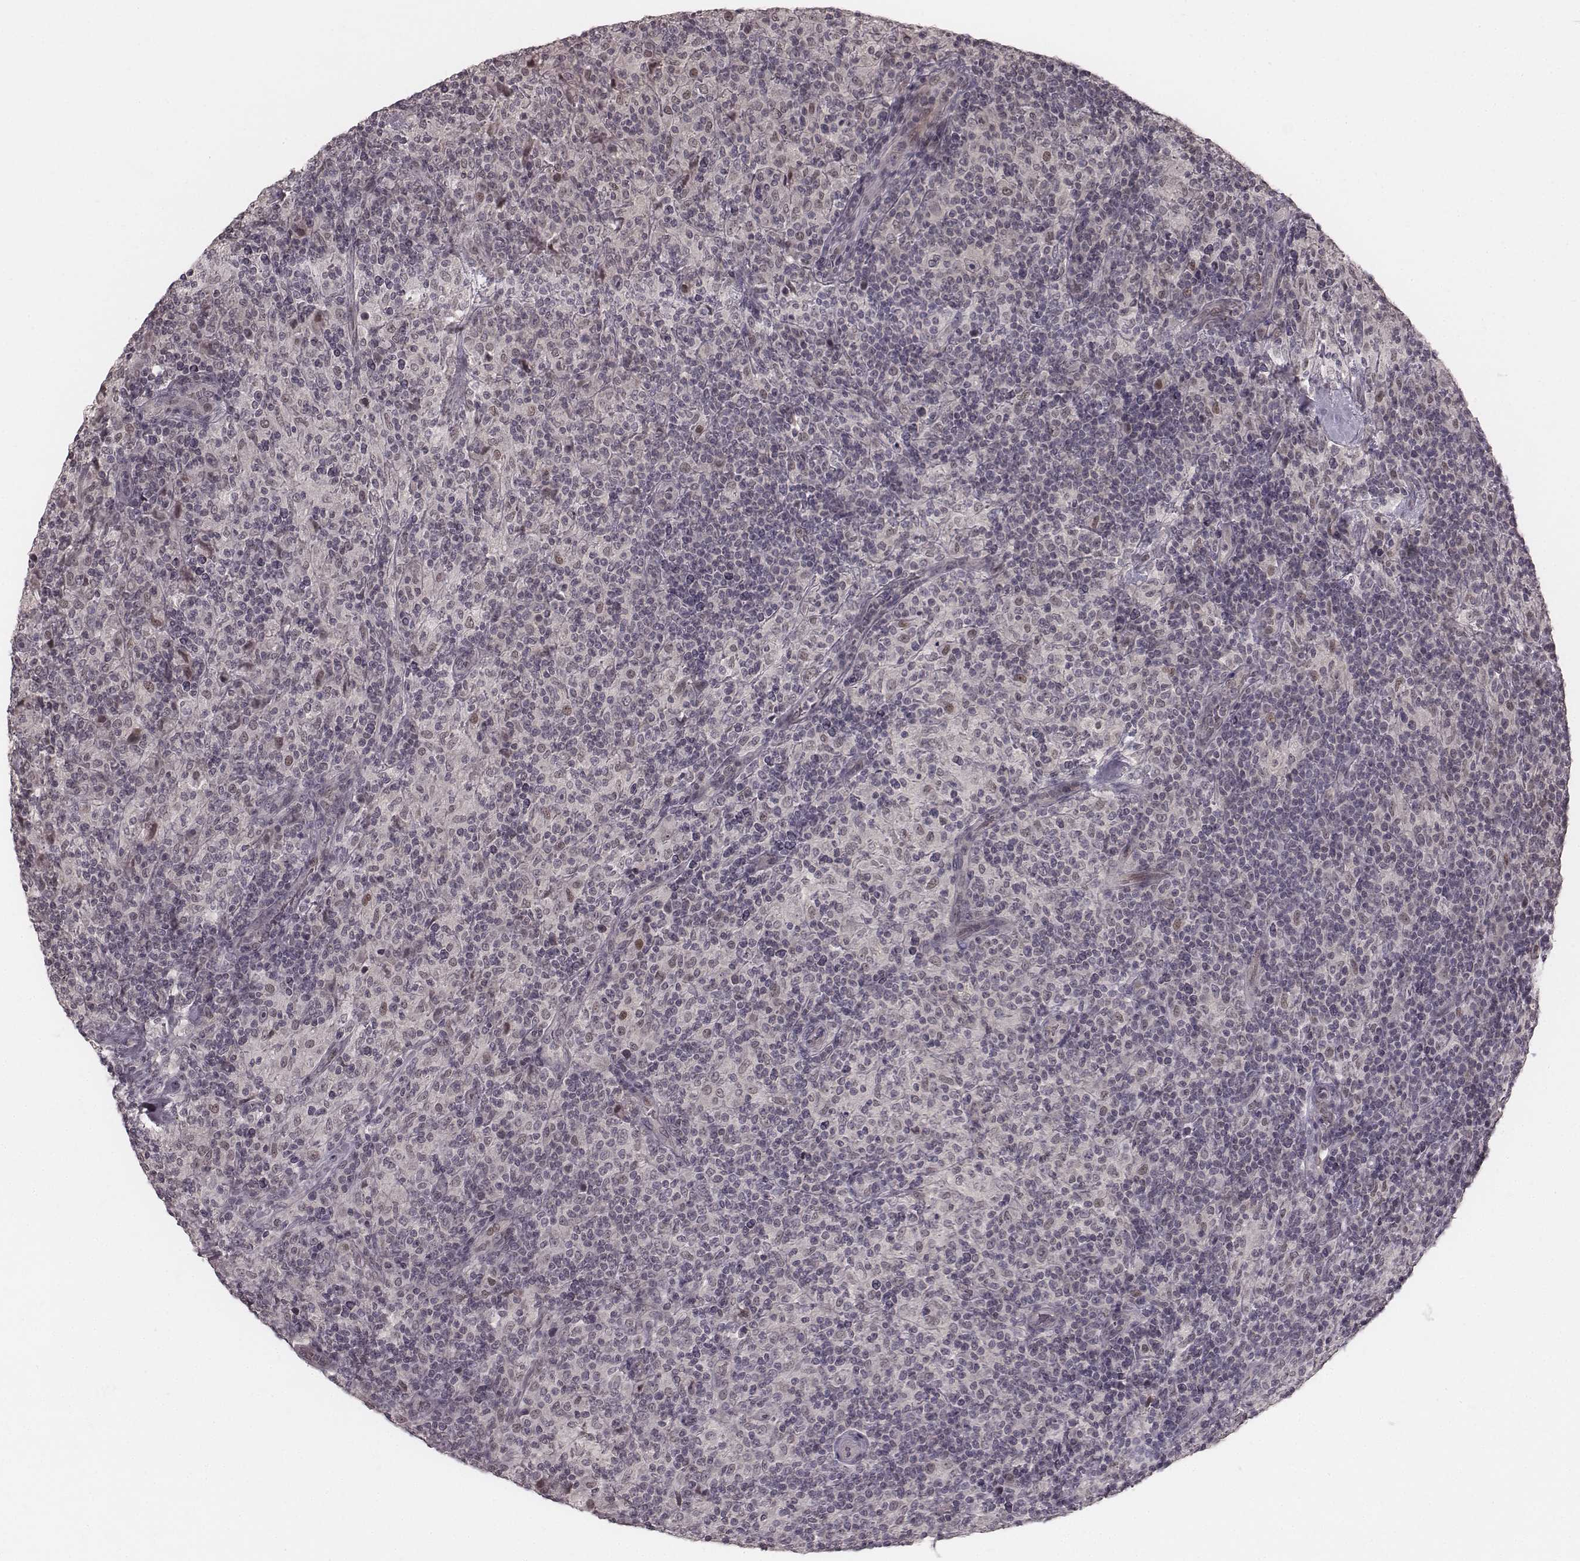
{"staining": {"intensity": "negative", "quantity": "none", "location": "none"}, "tissue": "lymphoma", "cell_type": "Tumor cells", "image_type": "cancer", "snomed": [{"axis": "morphology", "description": "Hodgkin's disease, NOS"}, {"axis": "topography", "description": "Lymph node"}], "caption": "High magnification brightfield microscopy of lymphoma stained with DAB (brown) and counterstained with hematoxylin (blue): tumor cells show no significant staining.", "gene": "IQCG", "patient": {"sex": "male", "age": 70}}